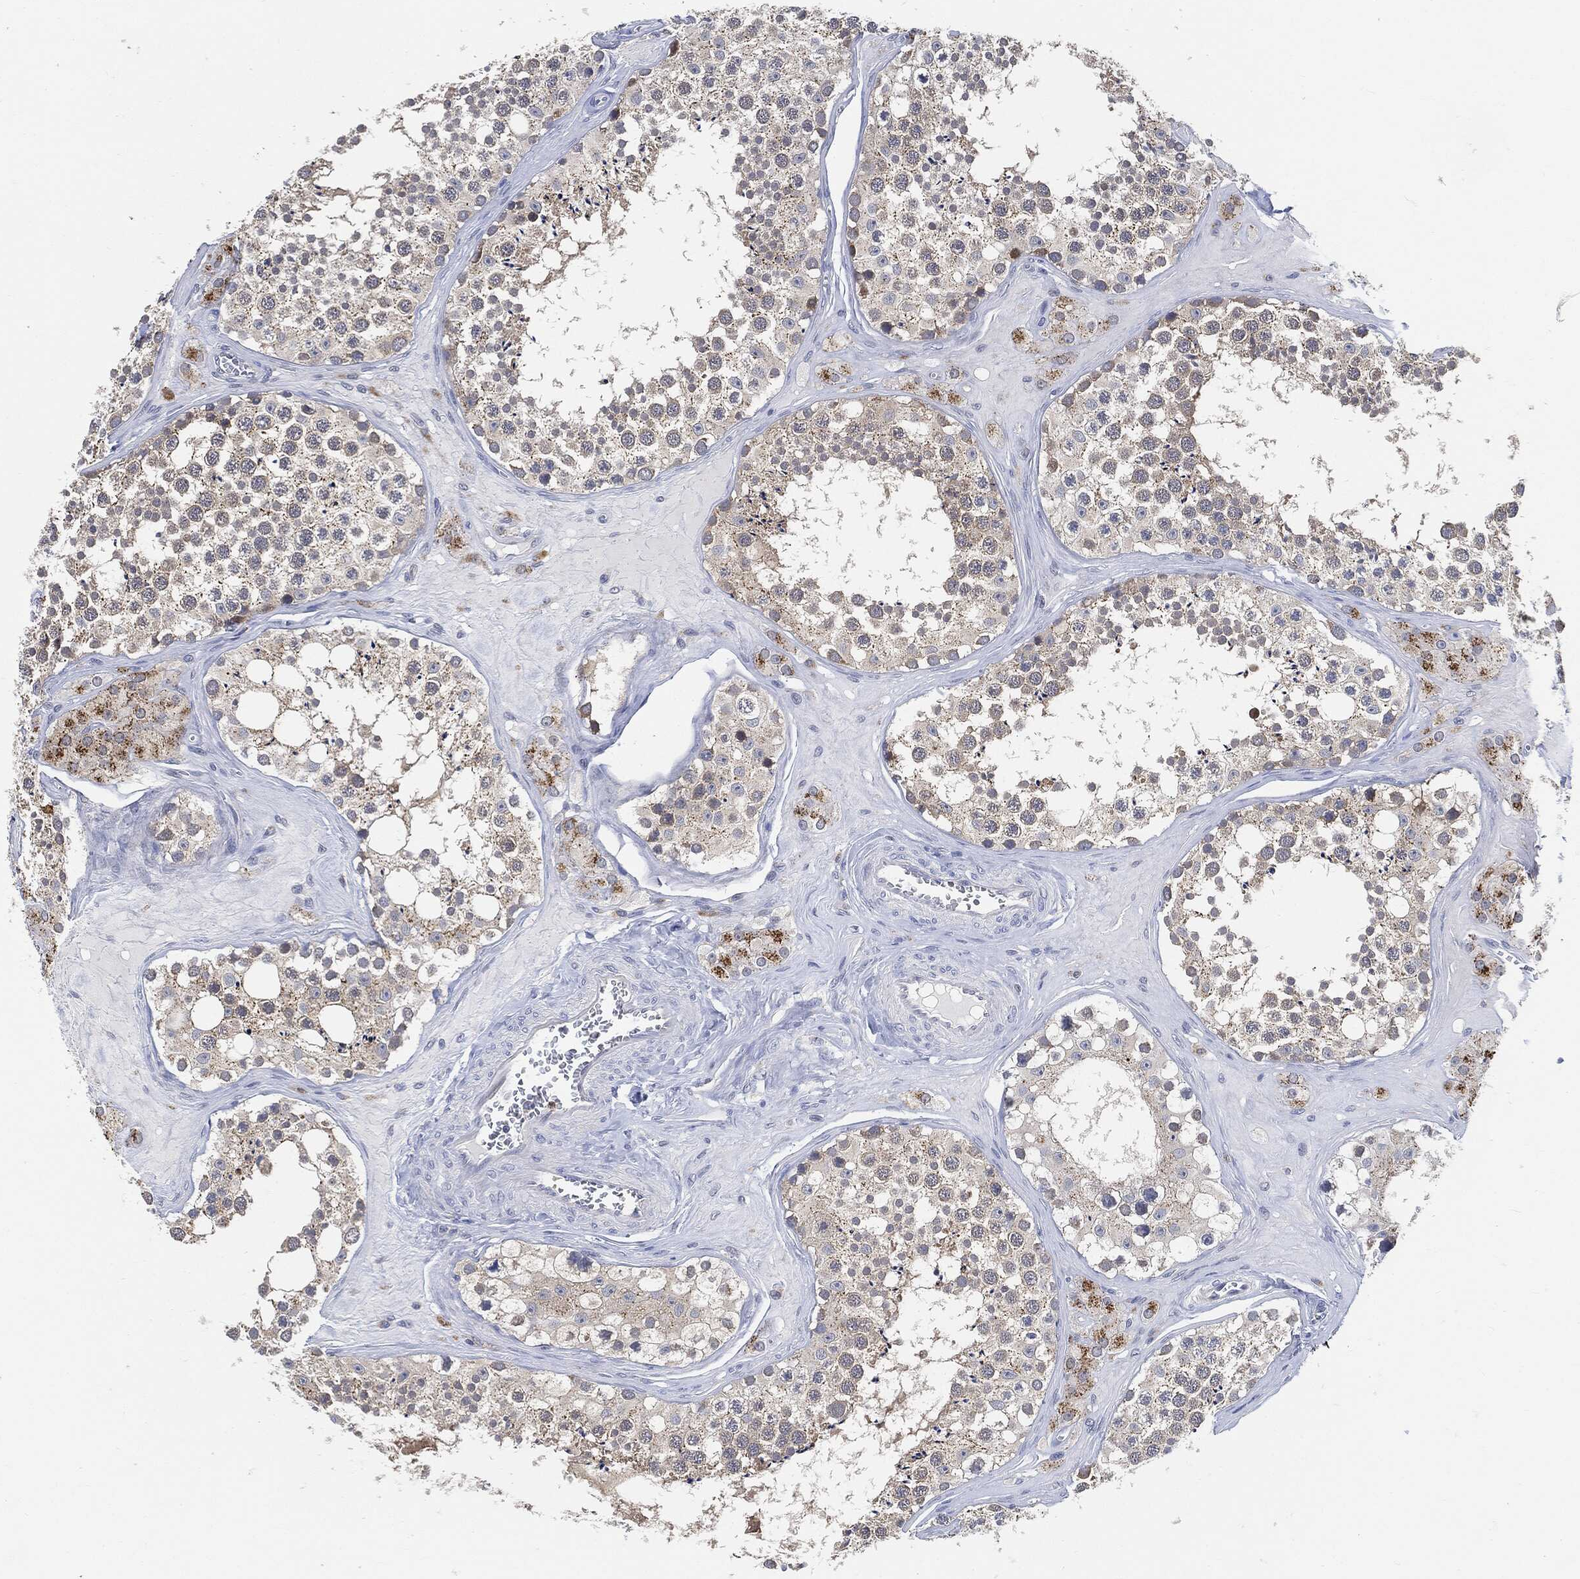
{"staining": {"intensity": "moderate", "quantity": "<25%", "location": "cytoplasmic/membranous"}, "tissue": "testis", "cell_type": "Cells in seminiferous ducts", "image_type": "normal", "snomed": [{"axis": "morphology", "description": "Normal tissue, NOS"}, {"axis": "topography", "description": "Testis"}], "caption": "DAB immunohistochemical staining of unremarkable human testis reveals moderate cytoplasmic/membranous protein expression in about <25% of cells in seminiferous ducts.", "gene": "VSIG4", "patient": {"sex": "male", "age": 31}}